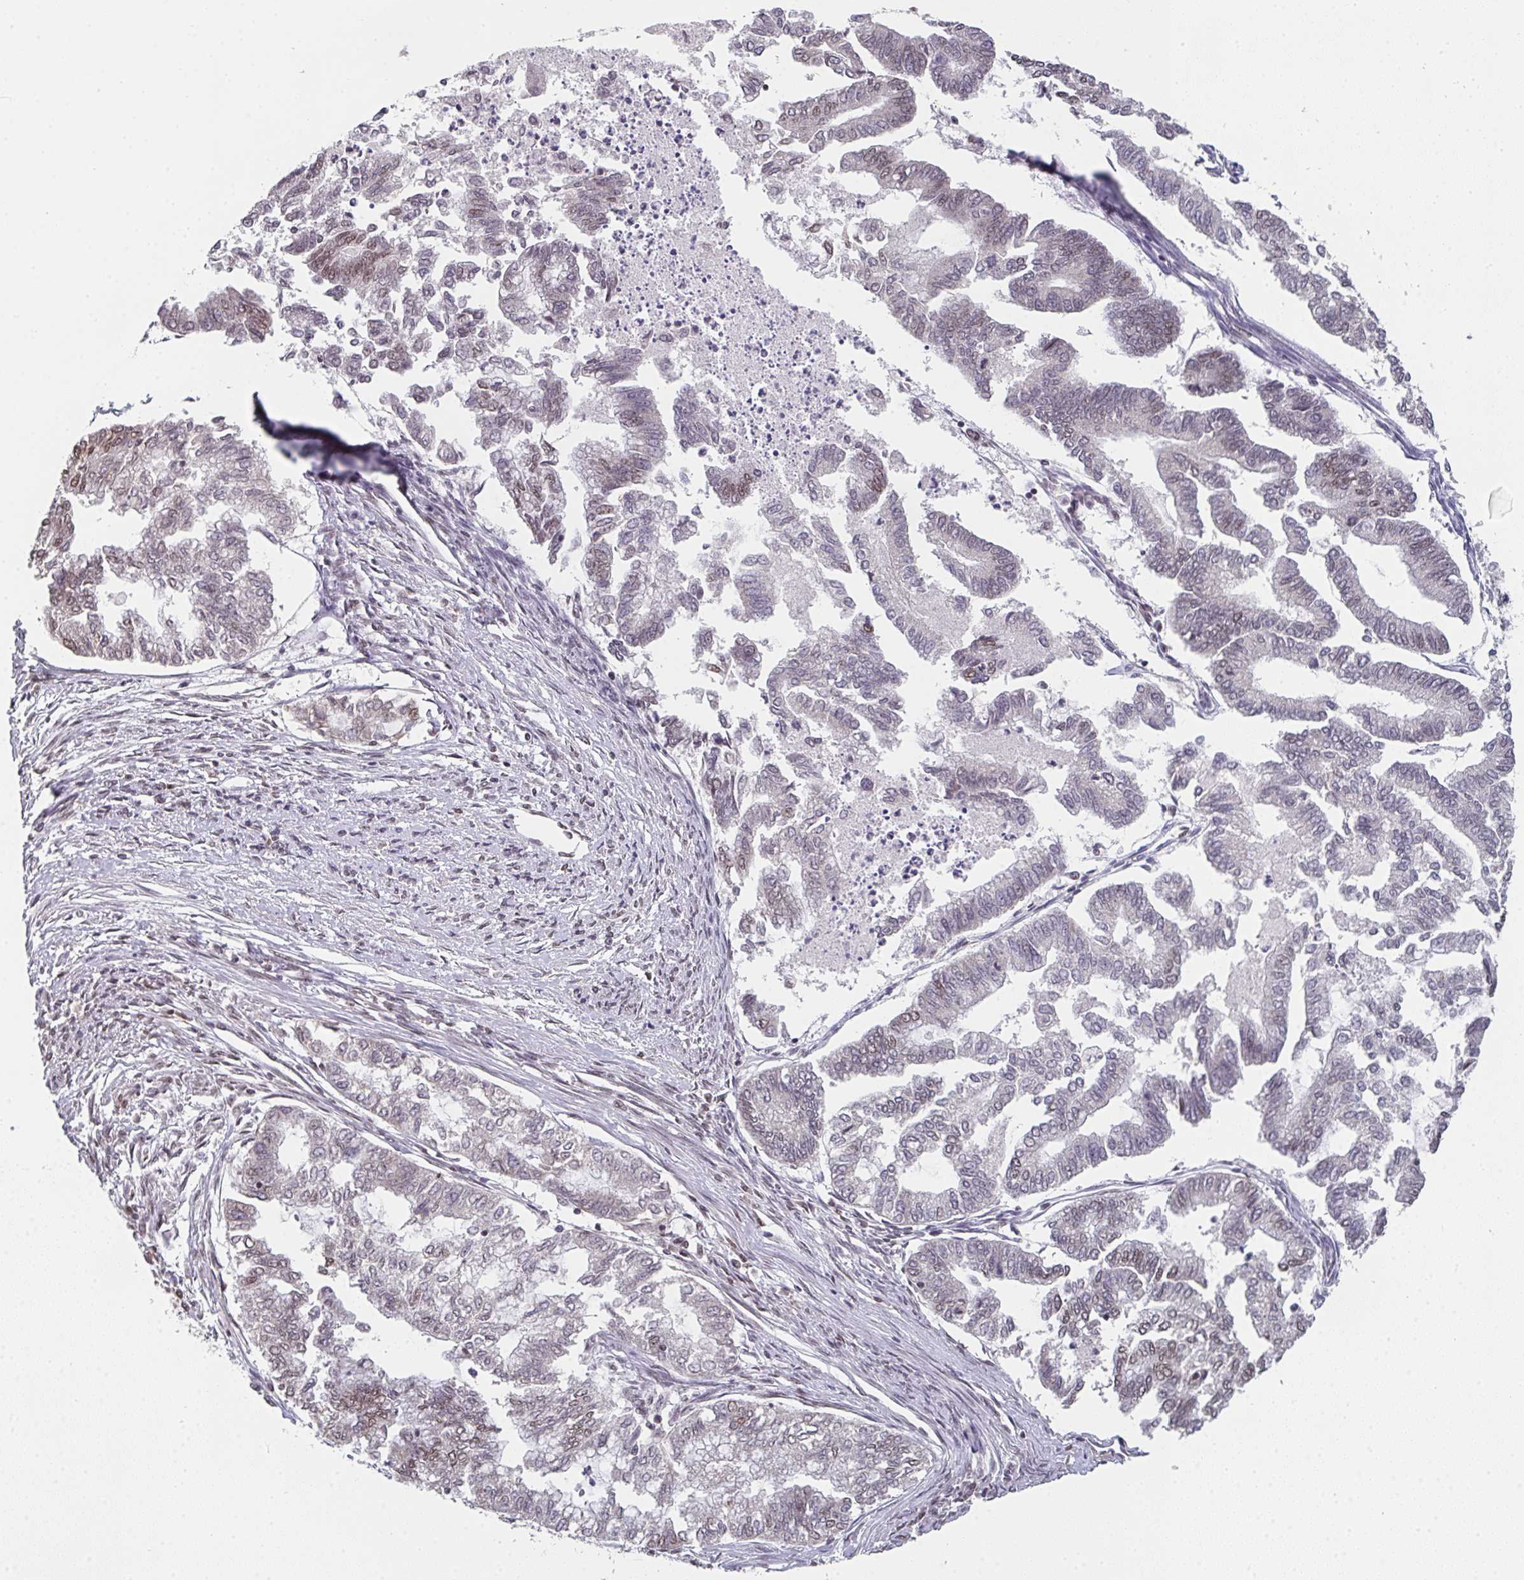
{"staining": {"intensity": "weak", "quantity": "25%-75%", "location": "nuclear"}, "tissue": "endometrial cancer", "cell_type": "Tumor cells", "image_type": "cancer", "snomed": [{"axis": "morphology", "description": "Adenocarcinoma, NOS"}, {"axis": "topography", "description": "Endometrium"}], "caption": "Adenocarcinoma (endometrial) was stained to show a protein in brown. There is low levels of weak nuclear positivity in approximately 25%-75% of tumor cells.", "gene": "DKC1", "patient": {"sex": "female", "age": 79}}